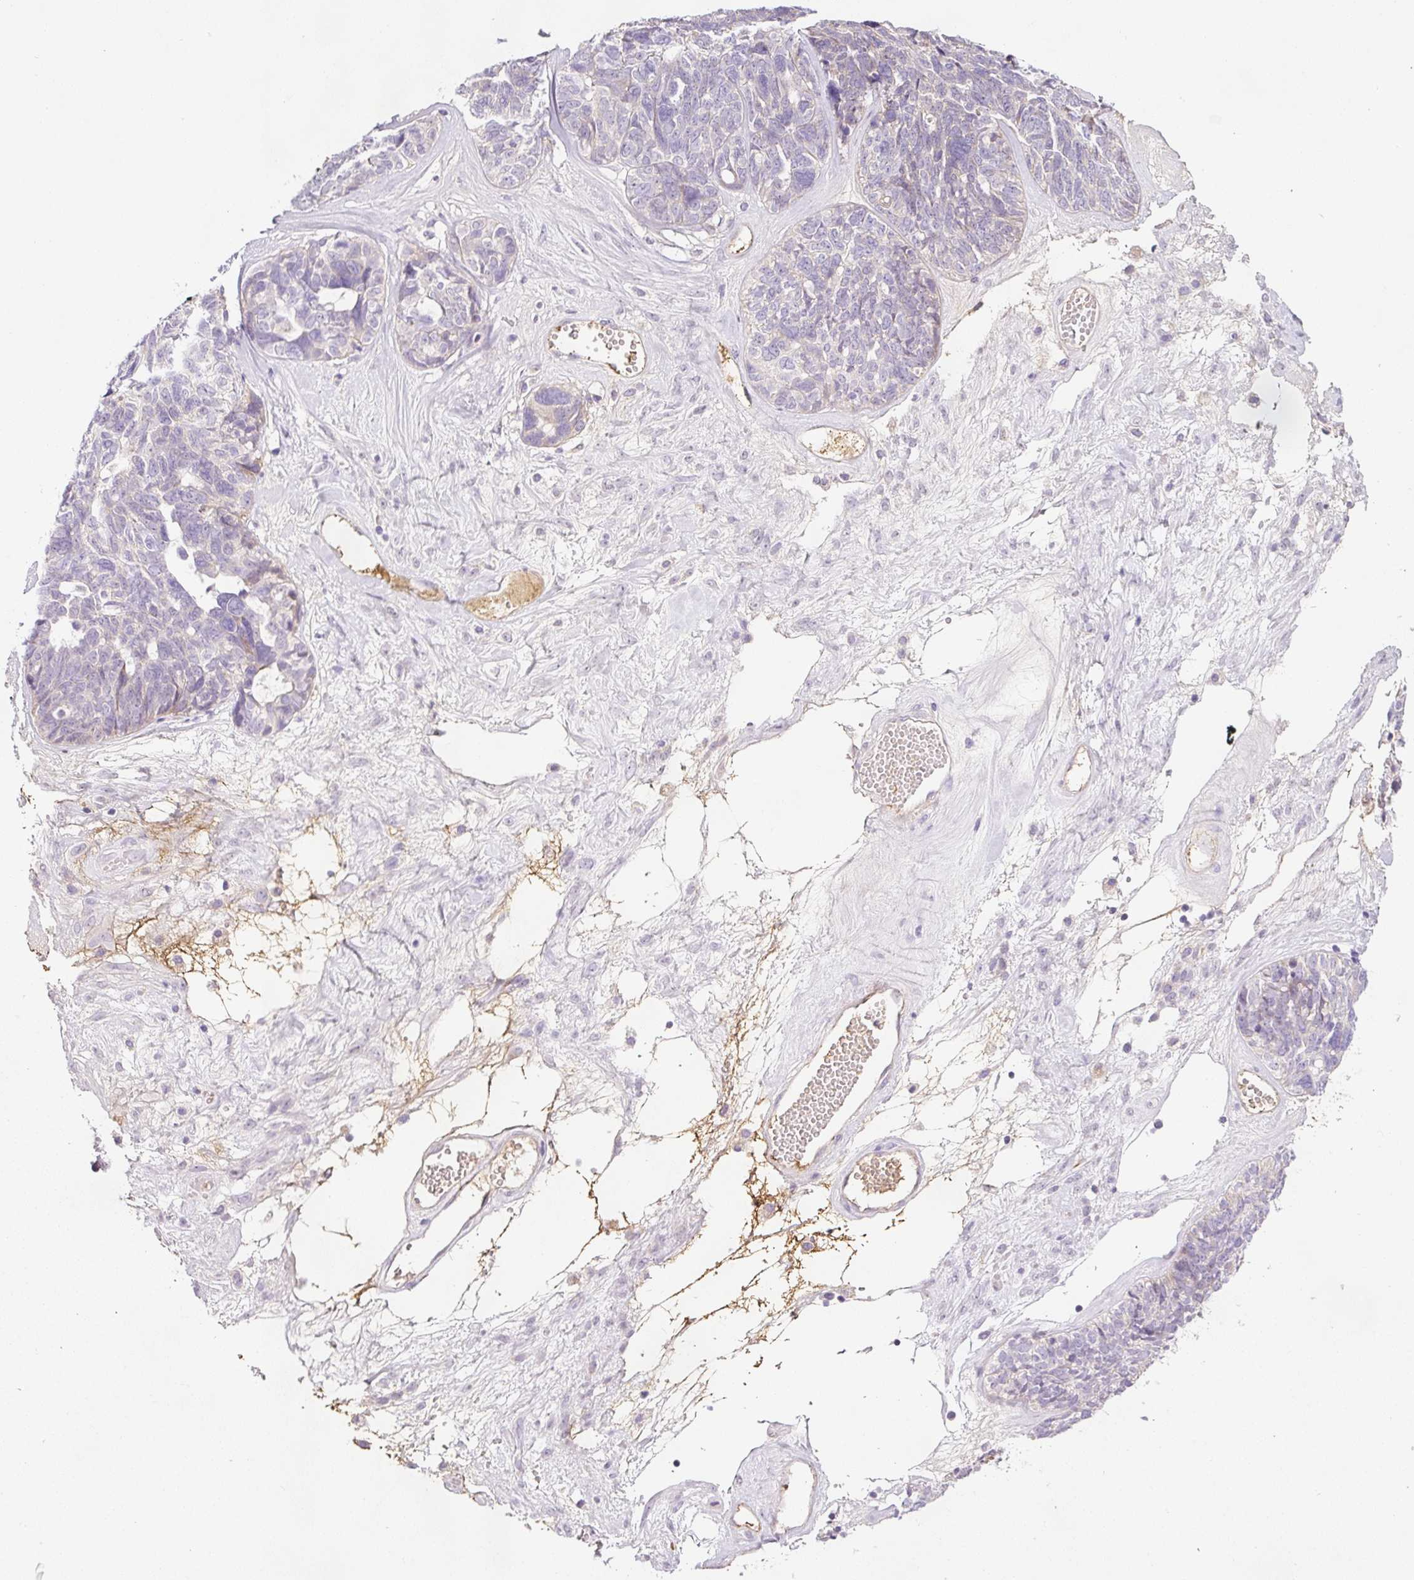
{"staining": {"intensity": "weak", "quantity": "<25%", "location": "cytoplasmic/membranous"}, "tissue": "ovarian cancer", "cell_type": "Tumor cells", "image_type": "cancer", "snomed": [{"axis": "morphology", "description": "Cystadenocarcinoma, serous, NOS"}, {"axis": "topography", "description": "Ovary"}], "caption": "The immunohistochemistry photomicrograph has no significant staining in tumor cells of ovarian serous cystadenocarcinoma tissue.", "gene": "KPNA5", "patient": {"sex": "female", "age": 79}}